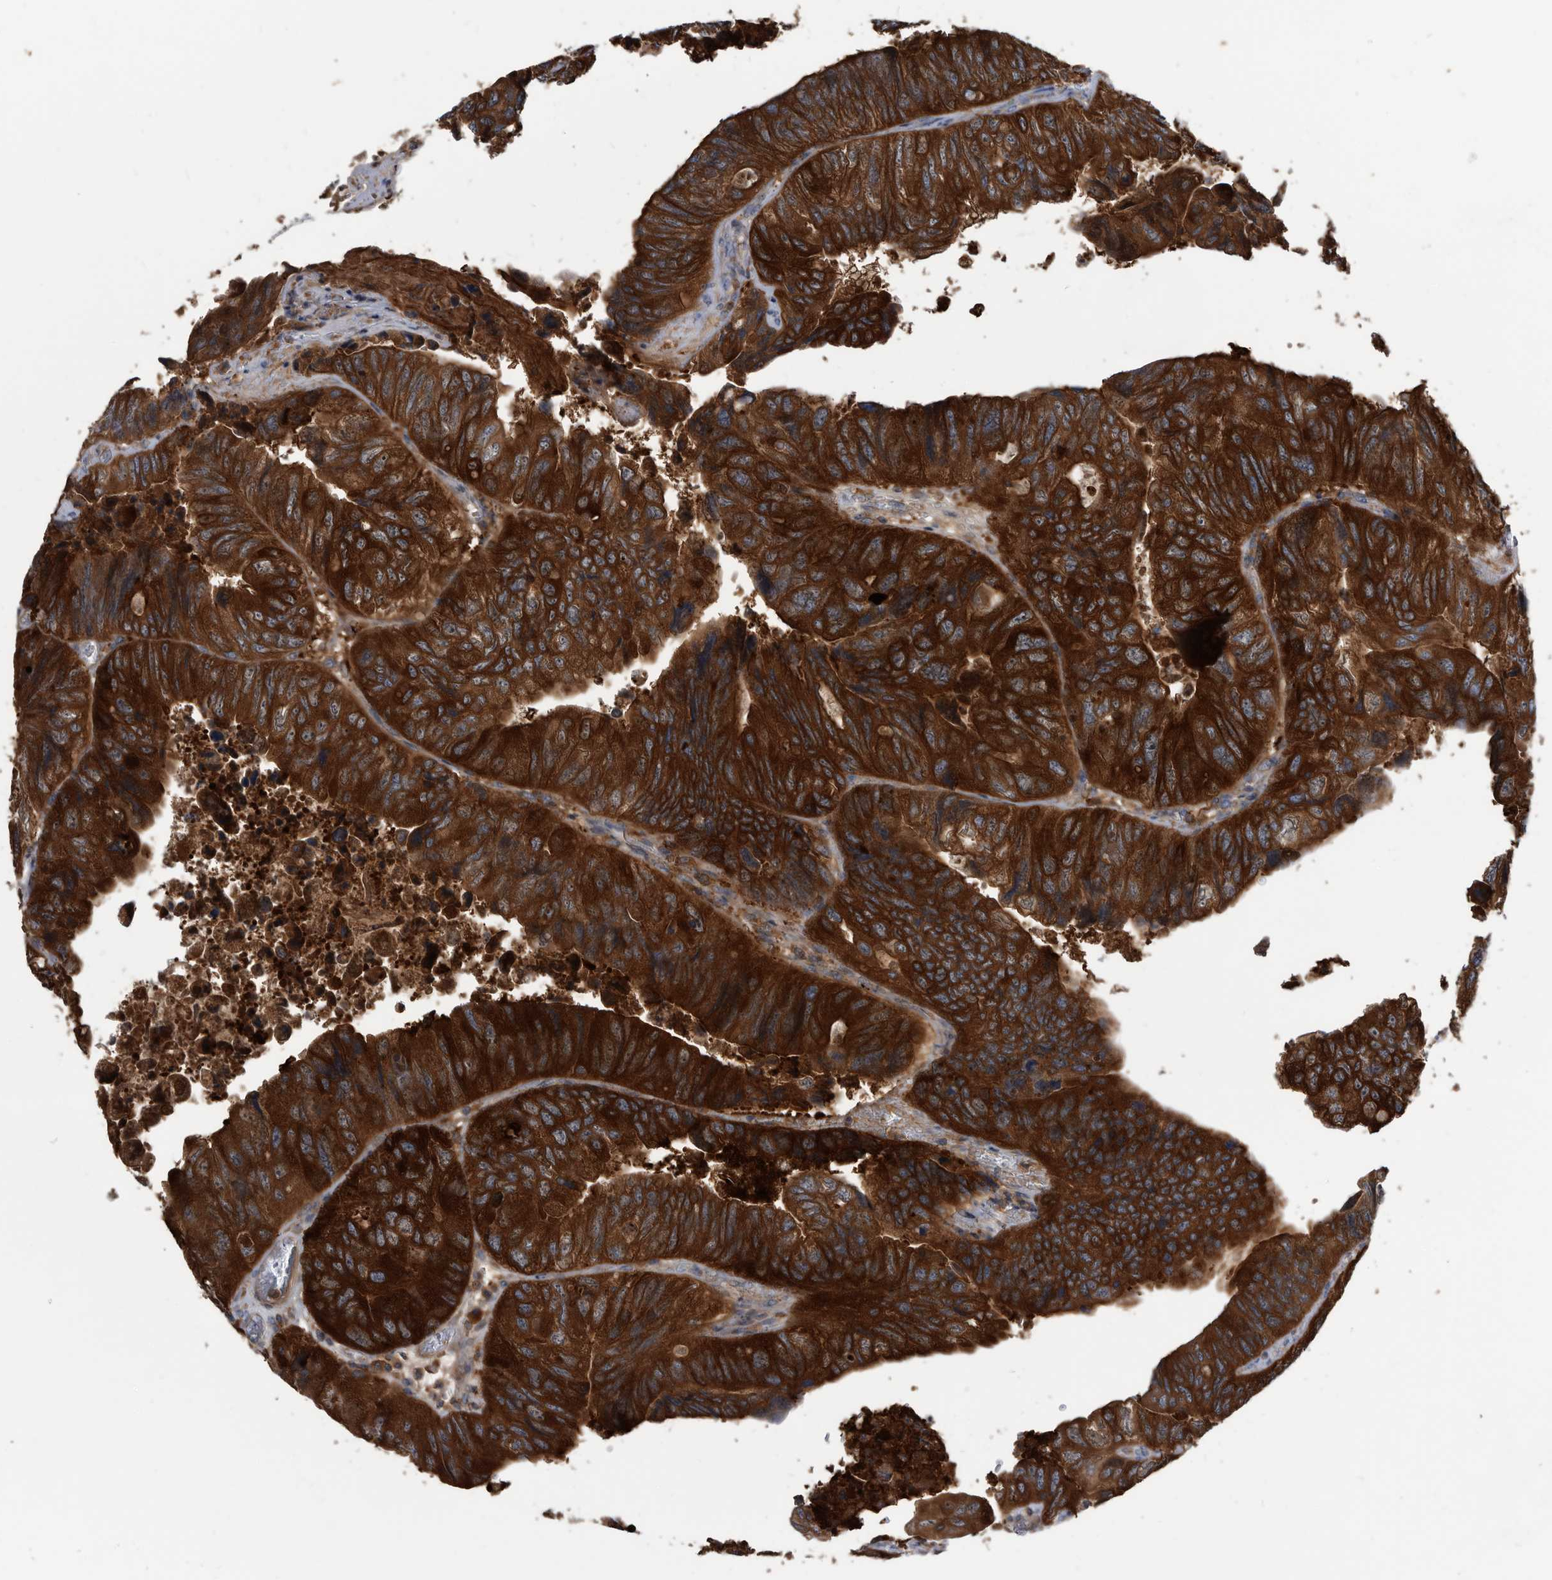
{"staining": {"intensity": "strong", "quantity": ">75%", "location": "cytoplasmic/membranous"}, "tissue": "colorectal cancer", "cell_type": "Tumor cells", "image_type": "cancer", "snomed": [{"axis": "morphology", "description": "Adenocarcinoma, NOS"}, {"axis": "topography", "description": "Rectum"}], "caption": "This micrograph shows immunohistochemistry (IHC) staining of adenocarcinoma (colorectal), with high strong cytoplasmic/membranous staining in about >75% of tumor cells.", "gene": "APEH", "patient": {"sex": "male", "age": 63}}